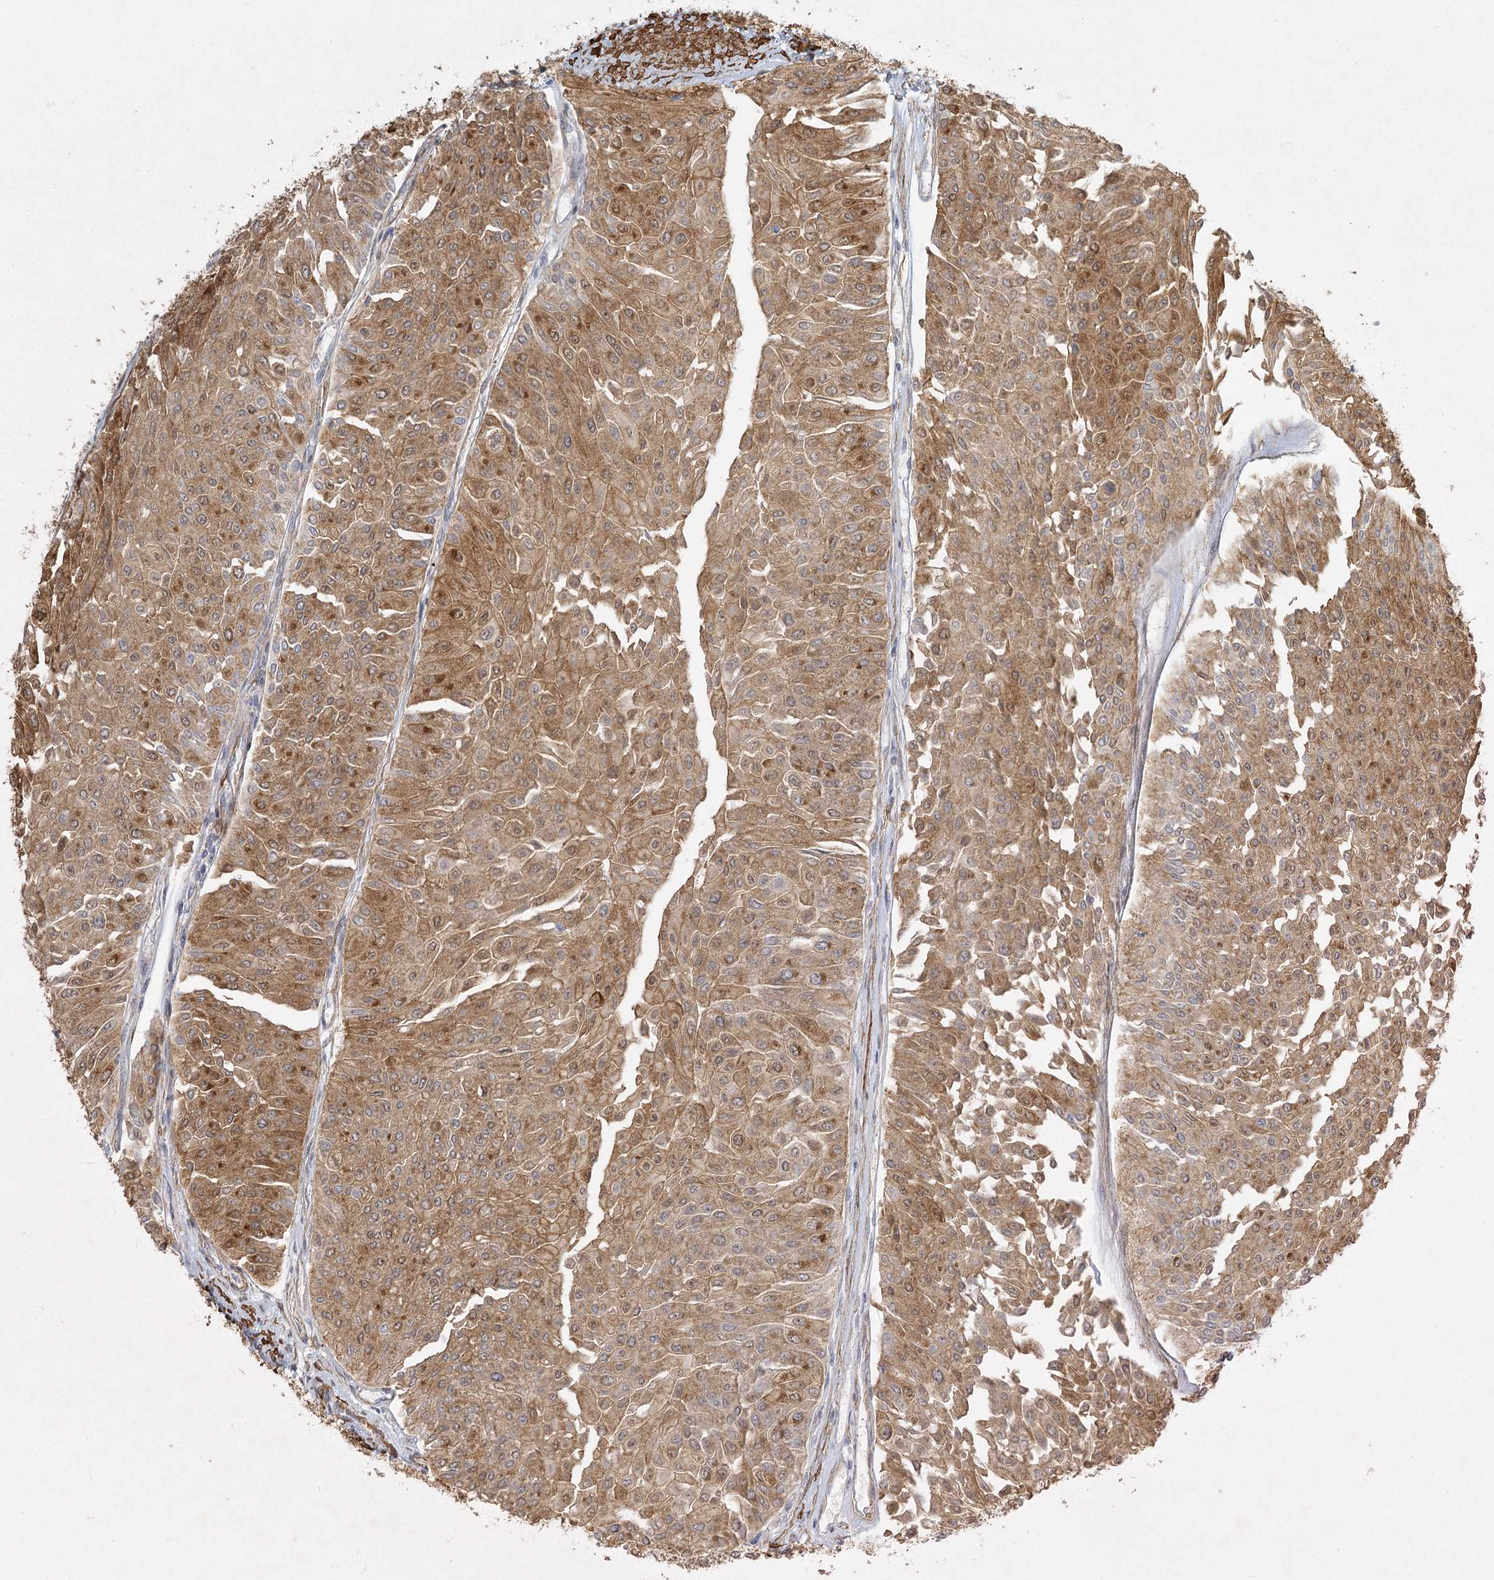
{"staining": {"intensity": "moderate", "quantity": ">75%", "location": "cytoplasmic/membranous"}, "tissue": "urothelial cancer", "cell_type": "Tumor cells", "image_type": "cancer", "snomed": [{"axis": "morphology", "description": "Urothelial carcinoma, Low grade"}, {"axis": "topography", "description": "Urinary bladder"}], "caption": "A photomicrograph showing moderate cytoplasmic/membranous expression in about >75% of tumor cells in urothelial cancer, as visualized by brown immunohistochemical staining.", "gene": "INPP4B", "patient": {"sex": "male", "age": 67}}